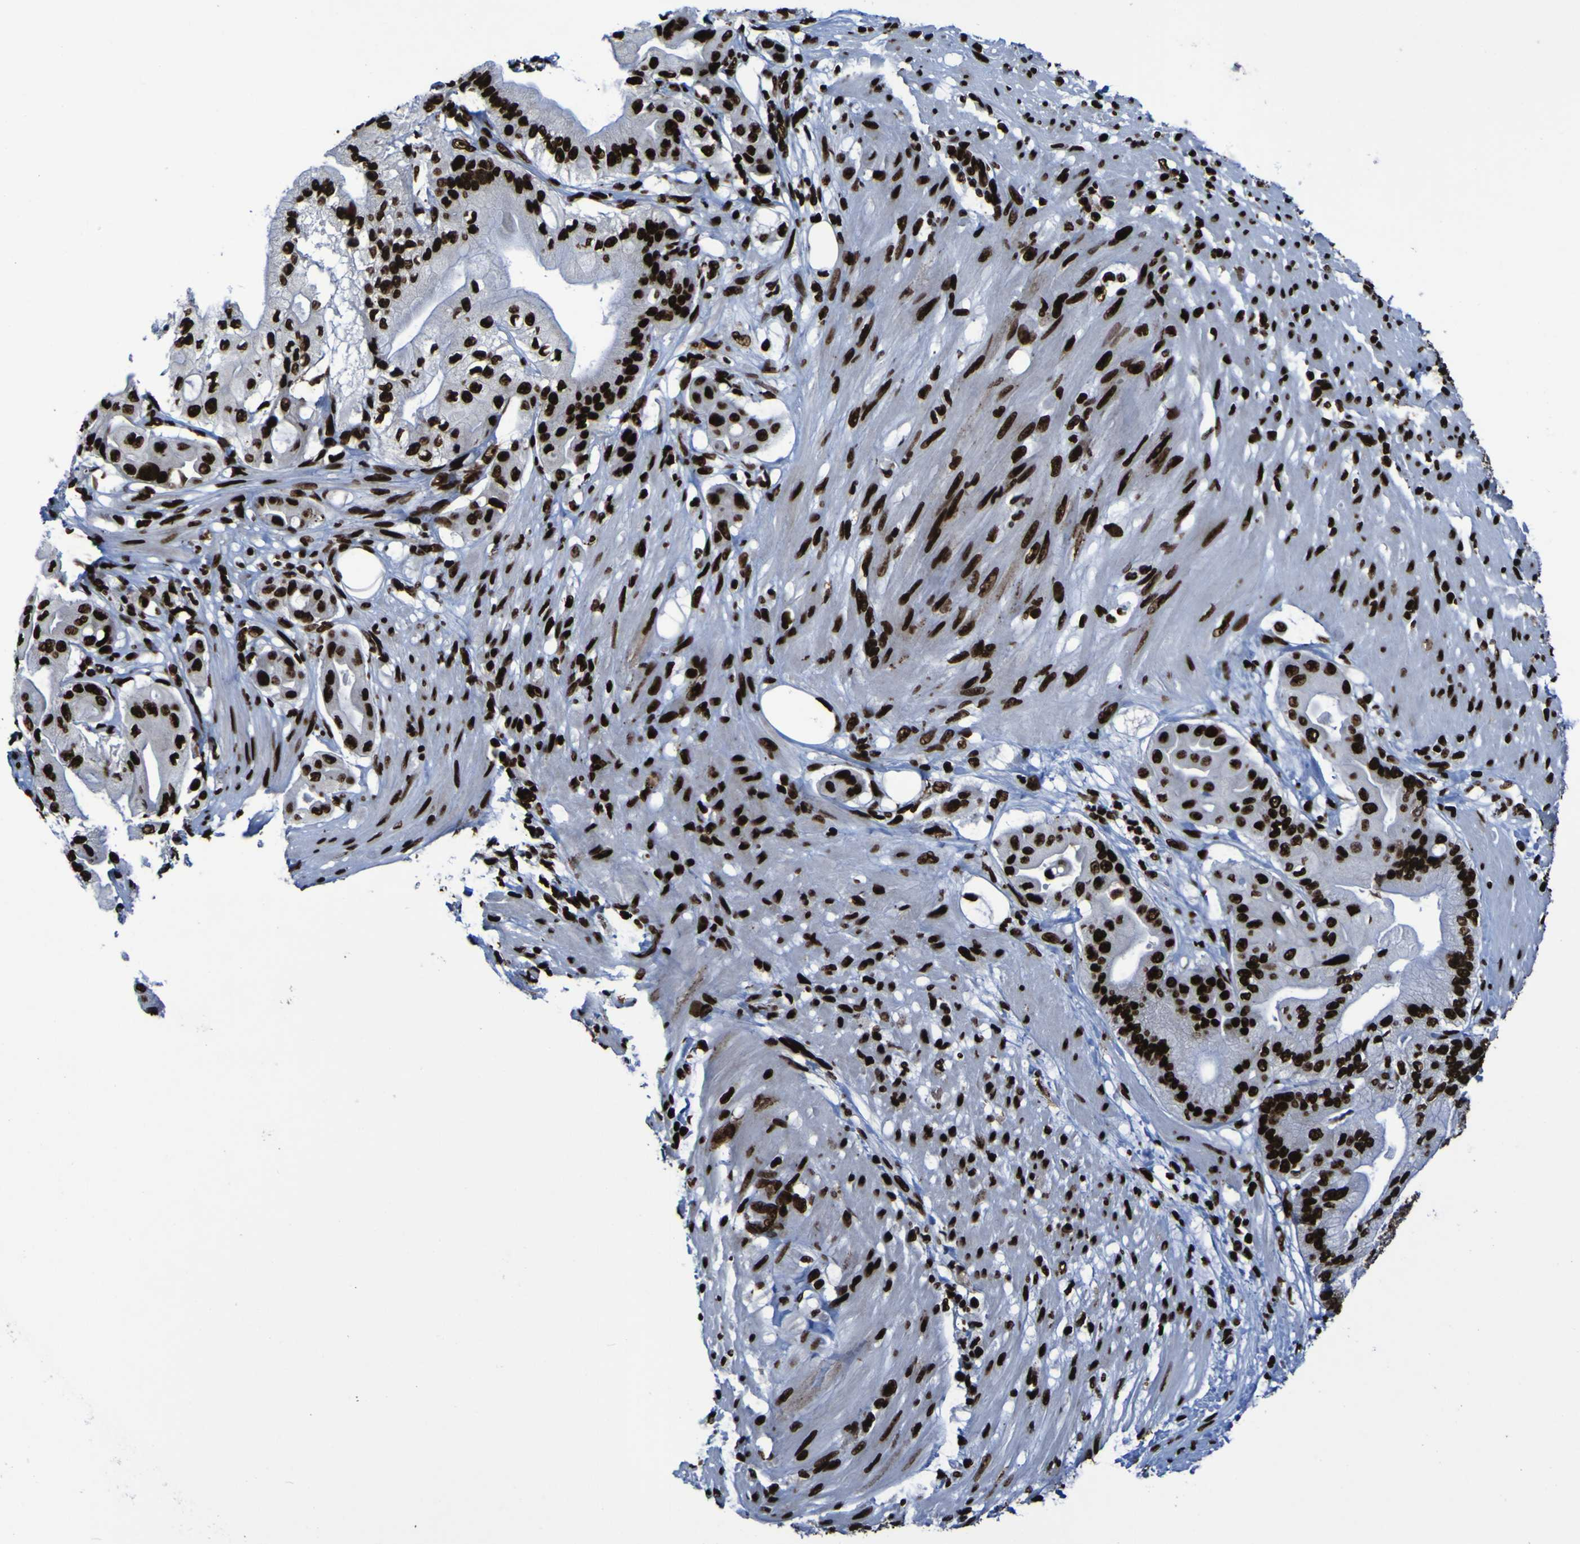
{"staining": {"intensity": "strong", "quantity": ">75%", "location": "nuclear"}, "tissue": "pancreatic cancer", "cell_type": "Tumor cells", "image_type": "cancer", "snomed": [{"axis": "morphology", "description": "Adenocarcinoma, NOS"}, {"axis": "morphology", "description": "Adenocarcinoma, metastatic, NOS"}, {"axis": "topography", "description": "Lymph node"}, {"axis": "topography", "description": "Pancreas"}, {"axis": "topography", "description": "Duodenum"}], "caption": "The histopathology image shows immunohistochemical staining of pancreatic adenocarcinoma. There is strong nuclear staining is identified in approximately >75% of tumor cells. (IHC, brightfield microscopy, high magnification).", "gene": "NPM1", "patient": {"sex": "female", "age": 64}}